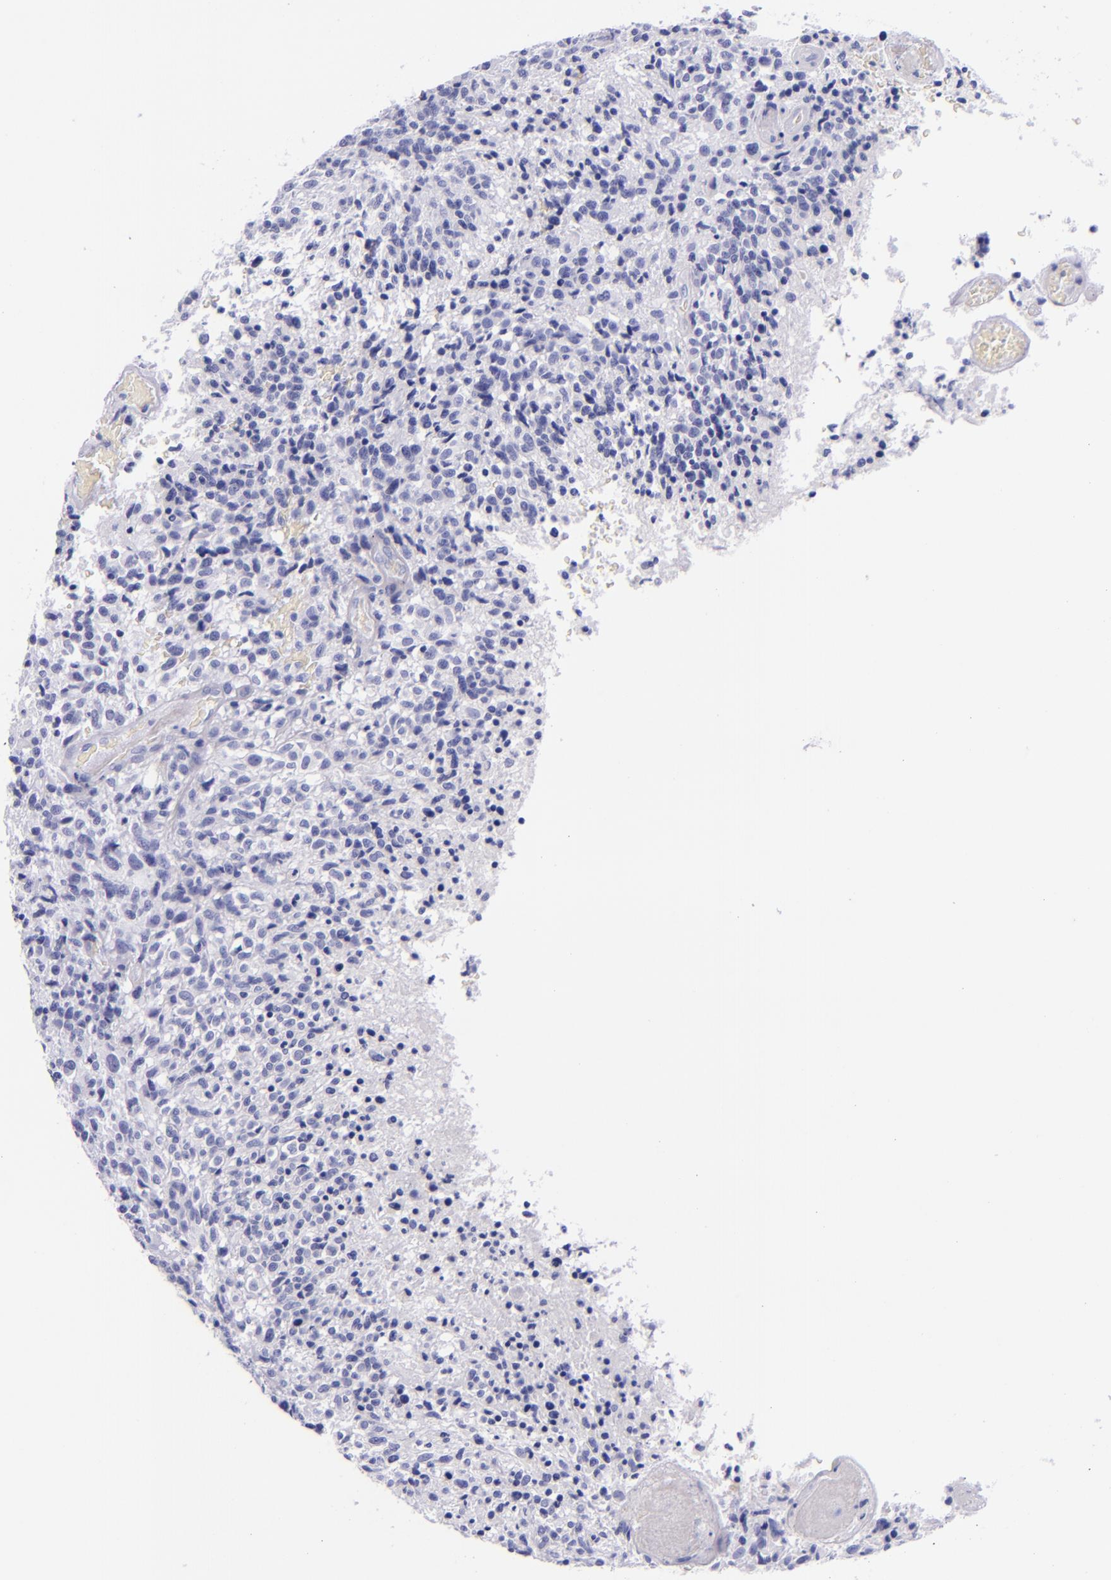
{"staining": {"intensity": "negative", "quantity": "none", "location": "none"}, "tissue": "glioma", "cell_type": "Tumor cells", "image_type": "cancer", "snomed": [{"axis": "morphology", "description": "Glioma, malignant, High grade"}, {"axis": "topography", "description": "Brain"}], "caption": "A high-resolution micrograph shows IHC staining of glioma, which reveals no significant staining in tumor cells.", "gene": "LAG3", "patient": {"sex": "male", "age": 36}}